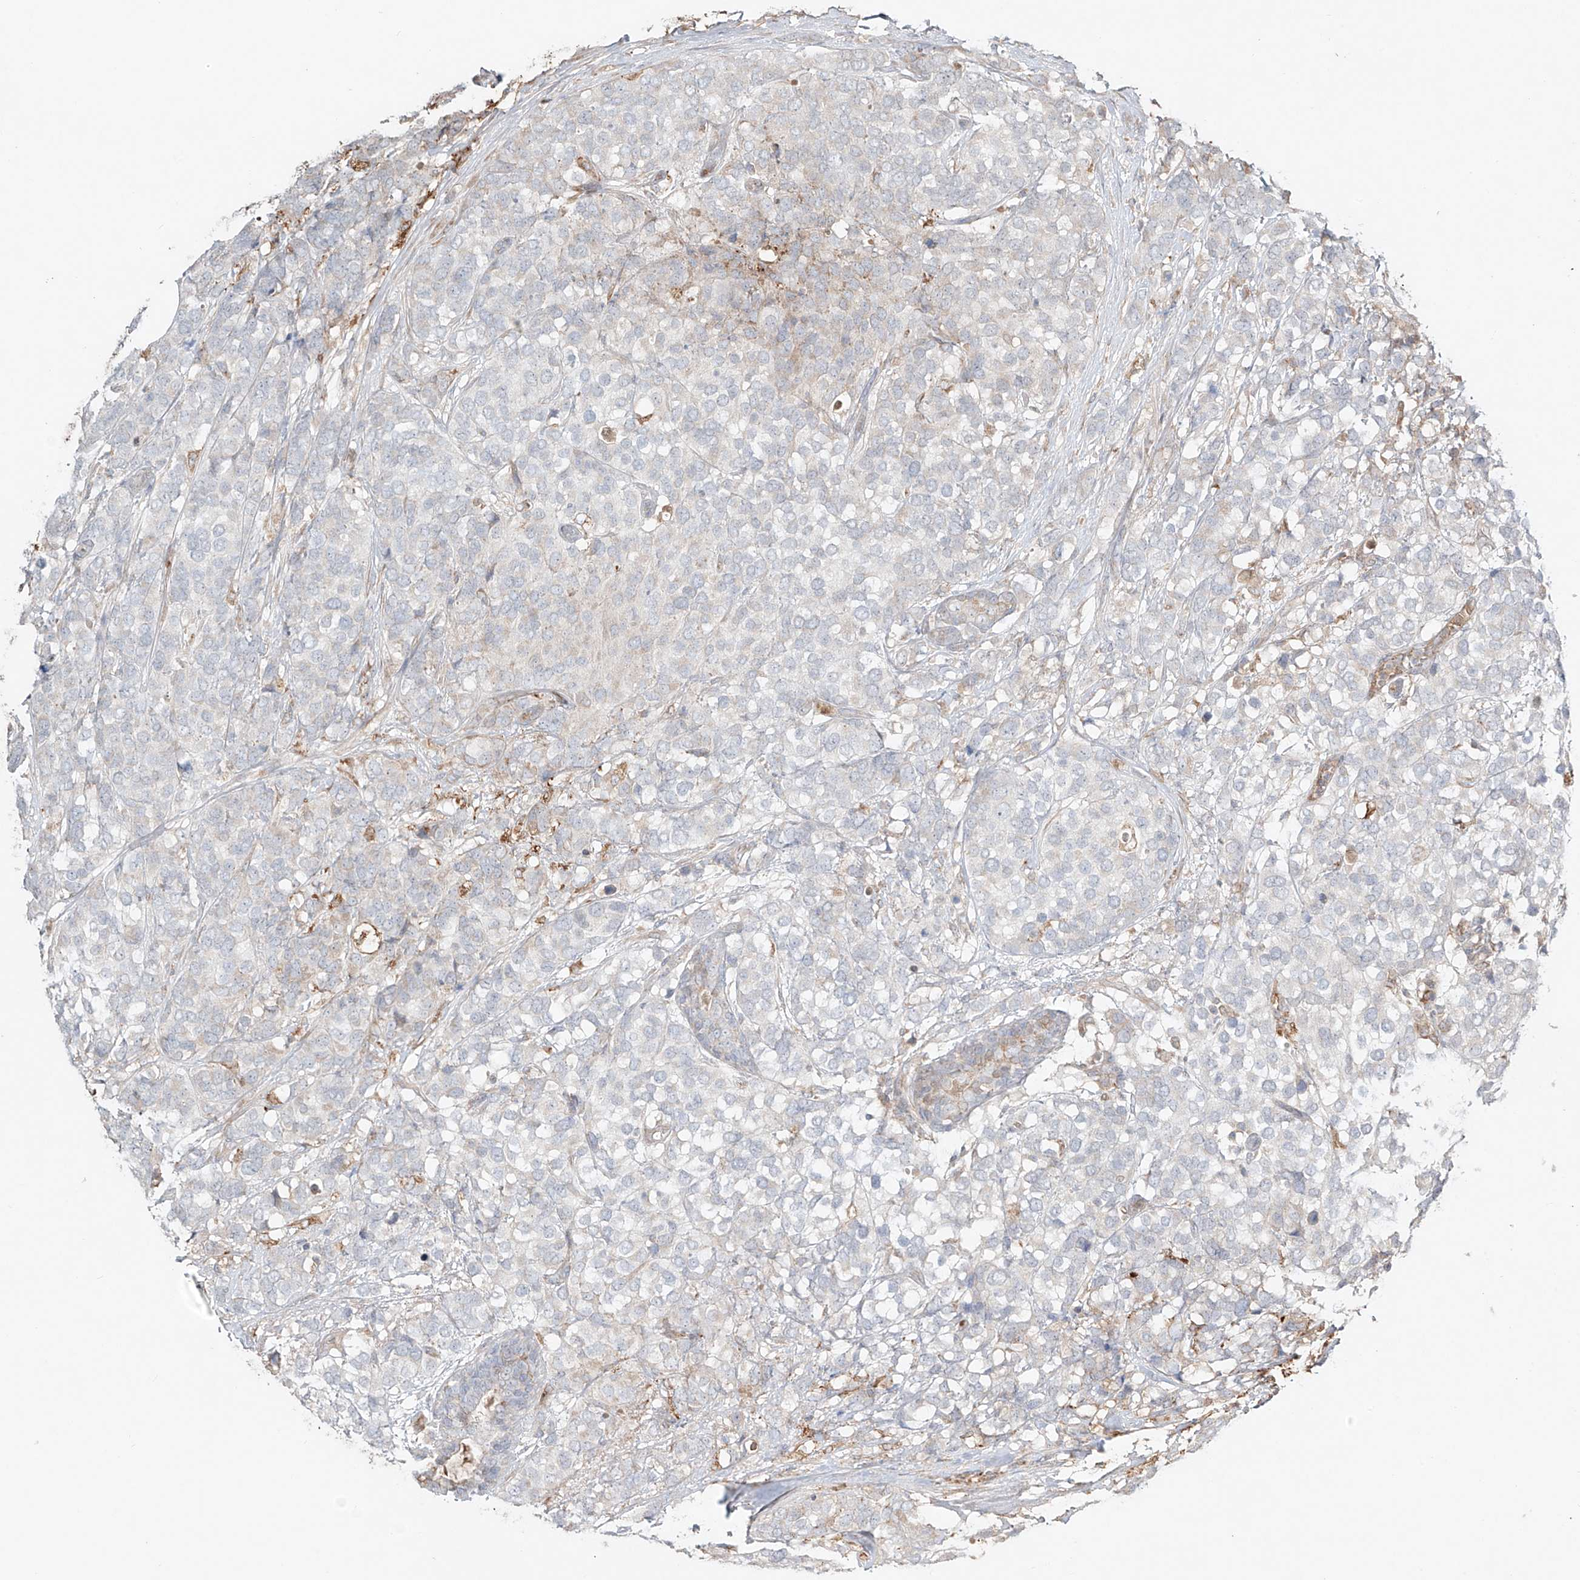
{"staining": {"intensity": "negative", "quantity": "none", "location": "none"}, "tissue": "breast cancer", "cell_type": "Tumor cells", "image_type": "cancer", "snomed": [{"axis": "morphology", "description": "Lobular carcinoma"}, {"axis": "topography", "description": "Breast"}], "caption": "This is an IHC histopathology image of breast cancer. There is no positivity in tumor cells.", "gene": "ERO1A", "patient": {"sex": "female", "age": 59}}